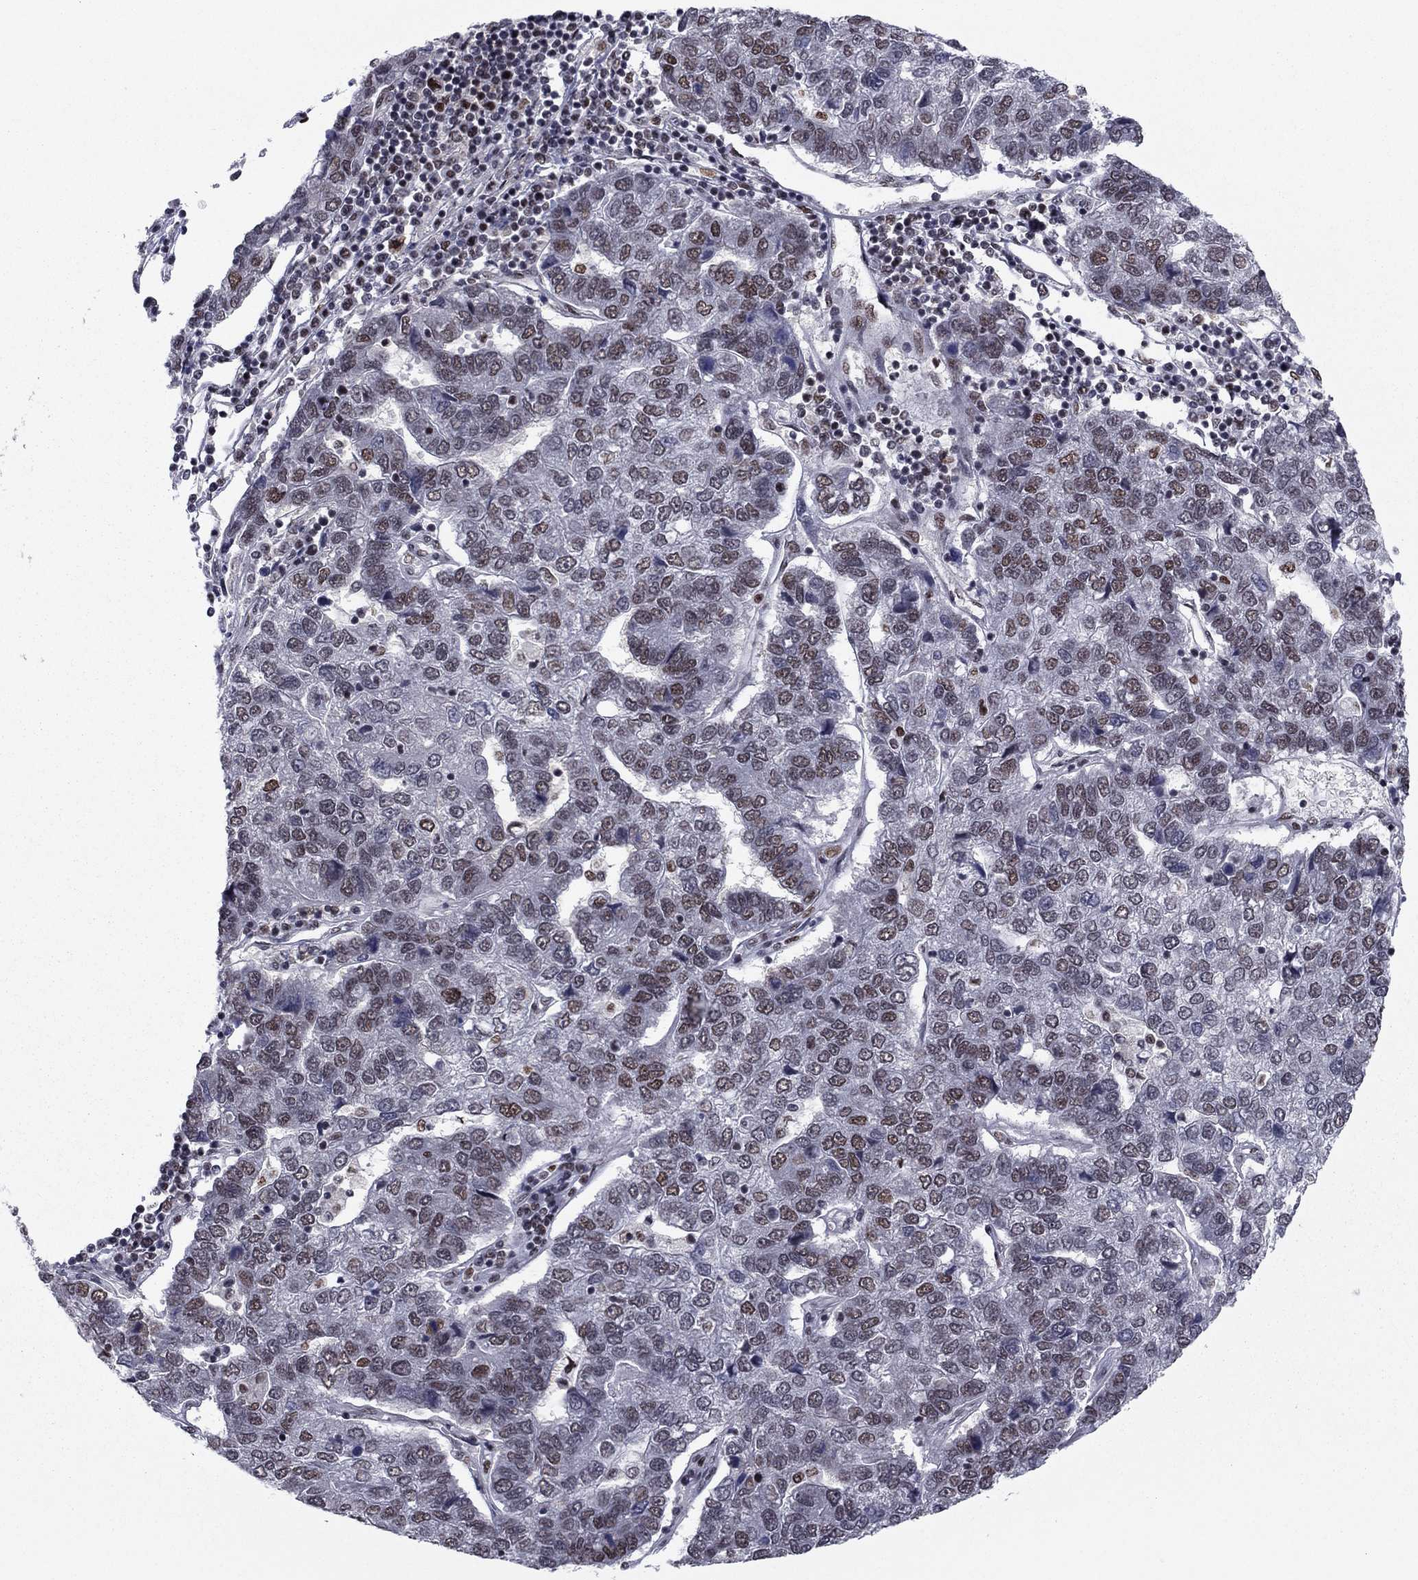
{"staining": {"intensity": "strong", "quantity": "25%-75%", "location": "nuclear"}, "tissue": "pancreatic cancer", "cell_type": "Tumor cells", "image_type": "cancer", "snomed": [{"axis": "morphology", "description": "Adenocarcinoma, NOS"}, {"axis": "topography", "description": "Pancreas"}], "caption": "Immunohistochemistry (IHC) staining of pancreatic cancer, which exhibits high levels of strong nuclear positivity in about 25%-75% of tumor cells indicating strong nuclear protein positivity. The staining was performed using DAB (brown) for protein detection and nuclei were counterstained in hematoxylin (blue).", "gene": "USP54", "patient": {"sex": "female", "age": 61}}